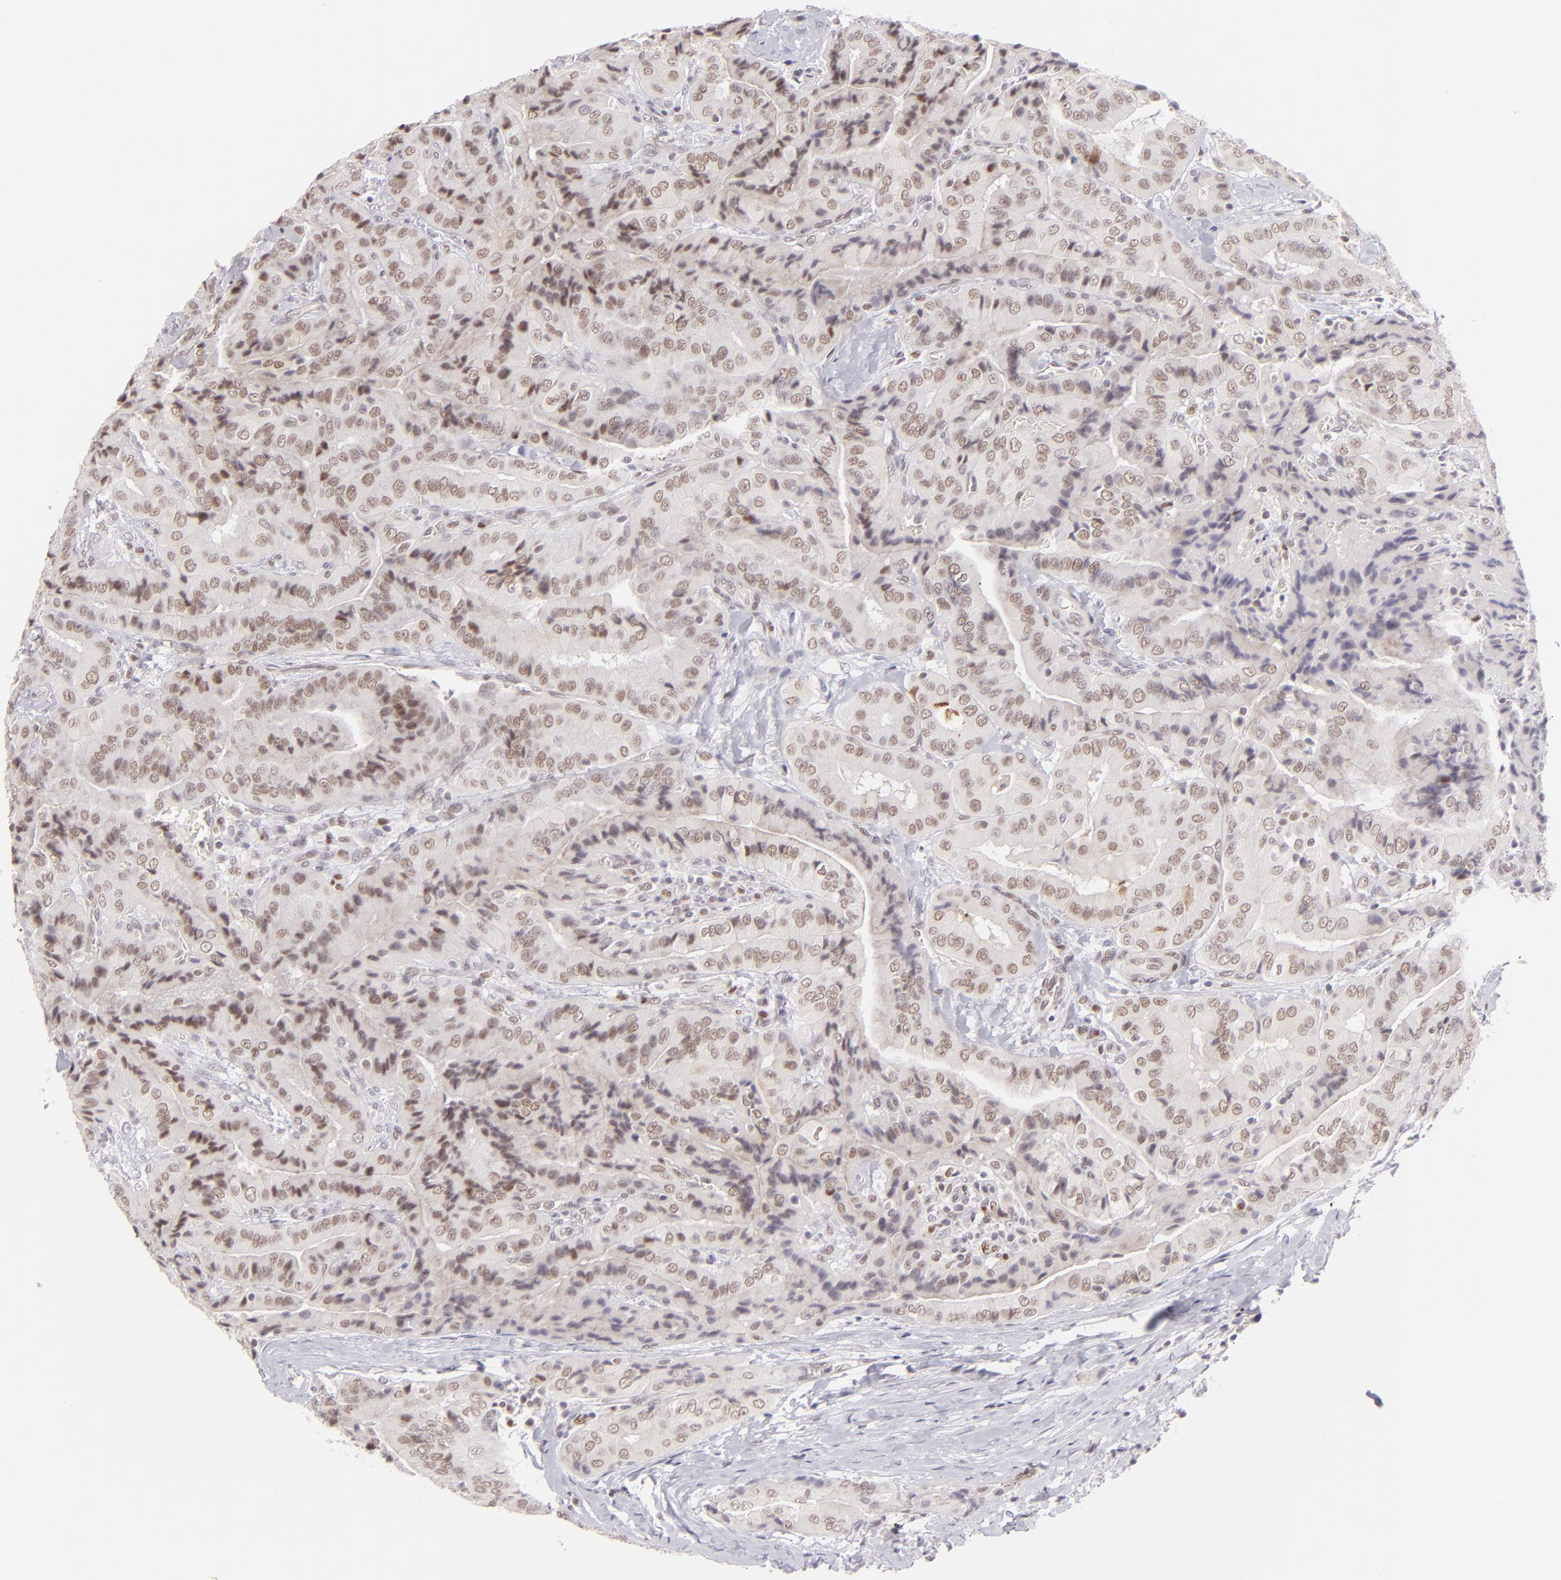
{"staining": {"intensity": "moderate", "quantity": ">75%", "location": "nuclear"}, "tissue": "thyroid cancer", "cell_type": "Tumor cells", "image_type": "cancer", "snomed": [{"axis": "morphology", "description": "Papillary adenocarcinoma, NOS"}, {"axis": "topography", "description": "Thyroid gland"}], "caption": "Tumor cells reveal moderate nuclear expression in about >75% of cells in thyroid cancer.", "gene": "POU2F1", "patient": {"sex": "female", "age": 71}}